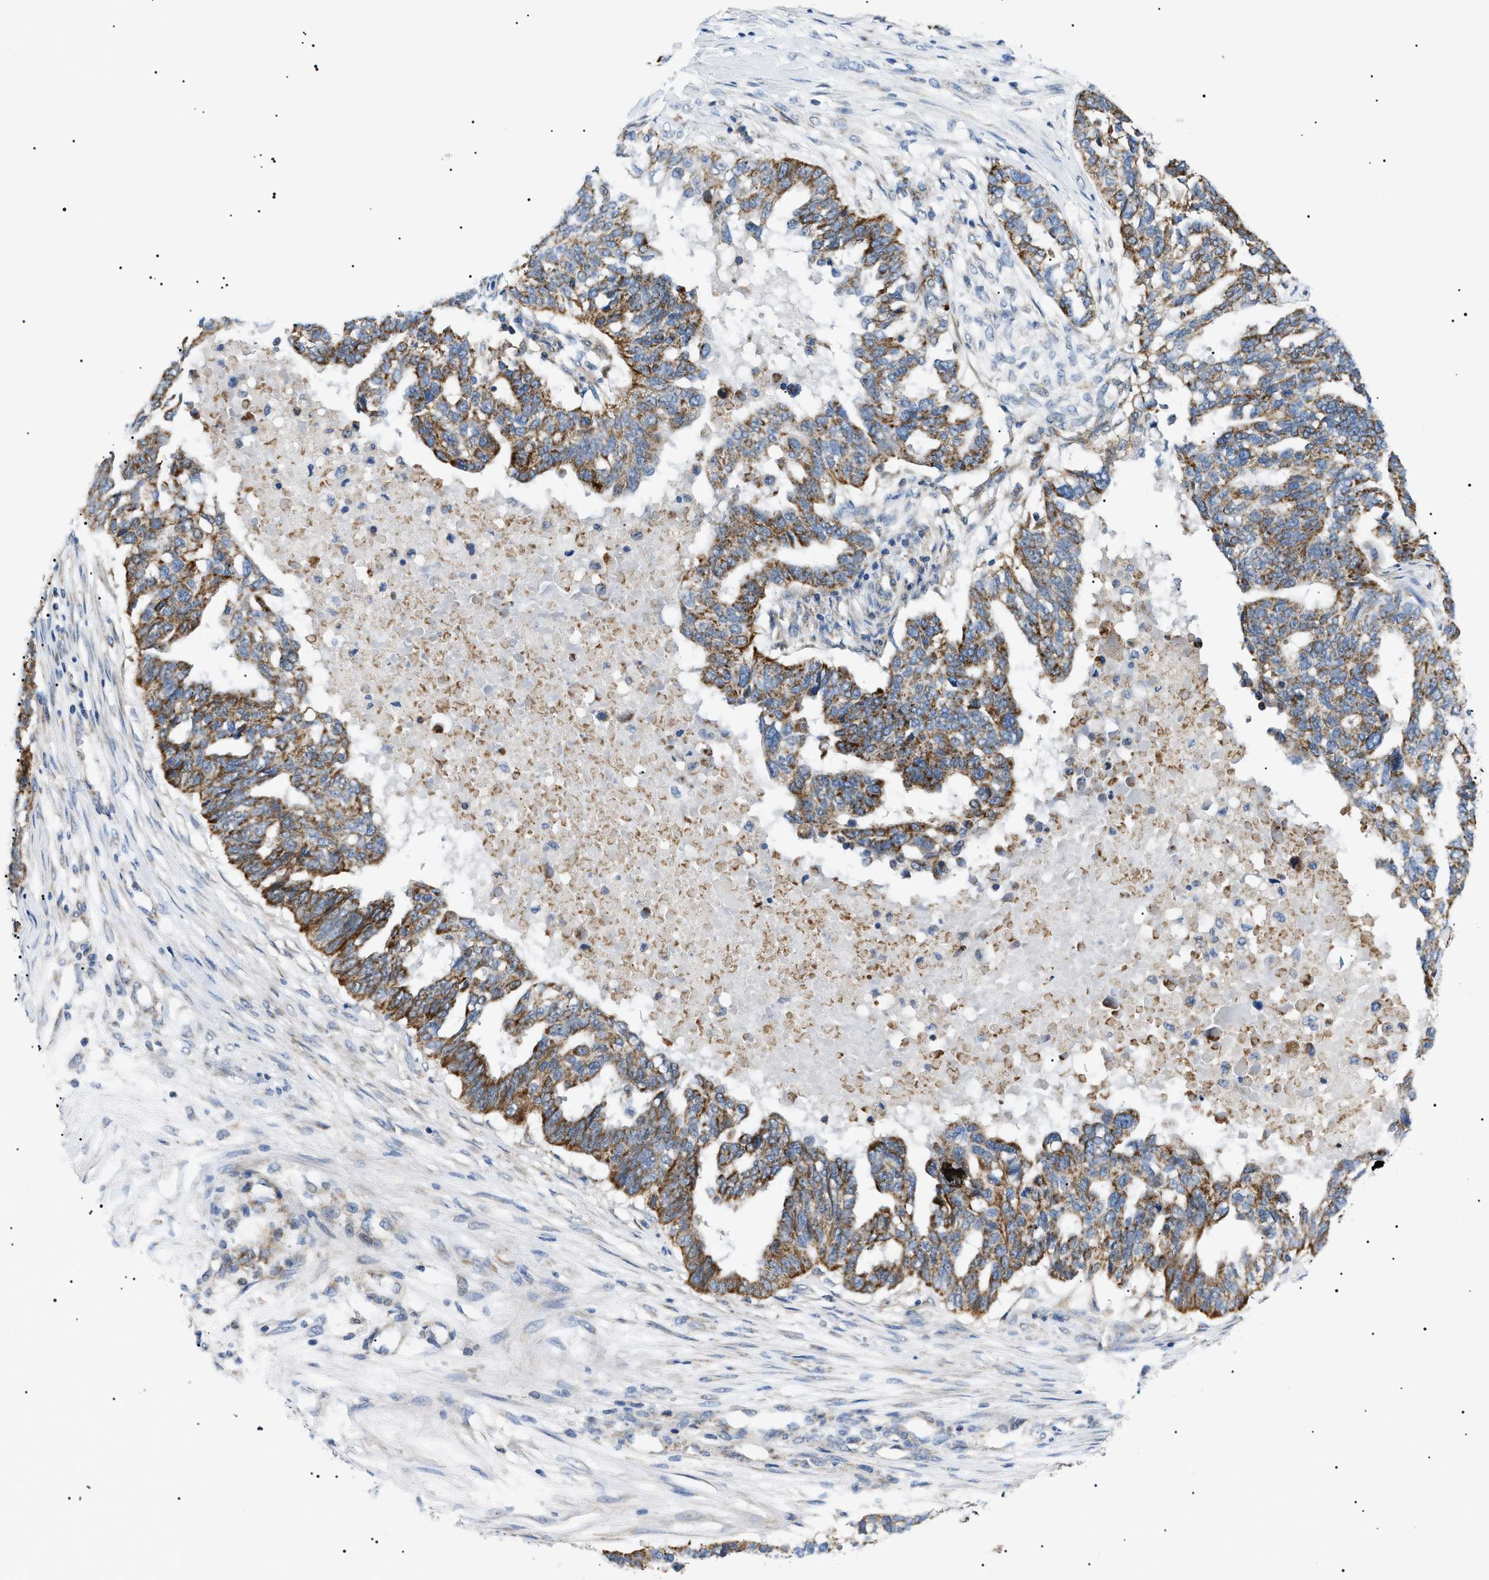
{"staining": {"intensity": "moderate", "quantity": ">75%", "location": "cytoplasmic/membranous"}, "tissue": "ovarian cancer", "cell_type": "Tumor cells", "image_type": "cancer", "snomed": [{"axis": "morphology", "description": "Cystadenocarcinoma, serous, NOS"}, {"axis": "topography", "description": "Ovary"}], "caption": "Ovarian cancer (serous cystadenocarcinoma) stained for a protein demonstrates moderate cytoplasmic/membranous positivity in tumor cells.", "gene": "TOMM6", "patient": {"sex": "female", "age": 59}}